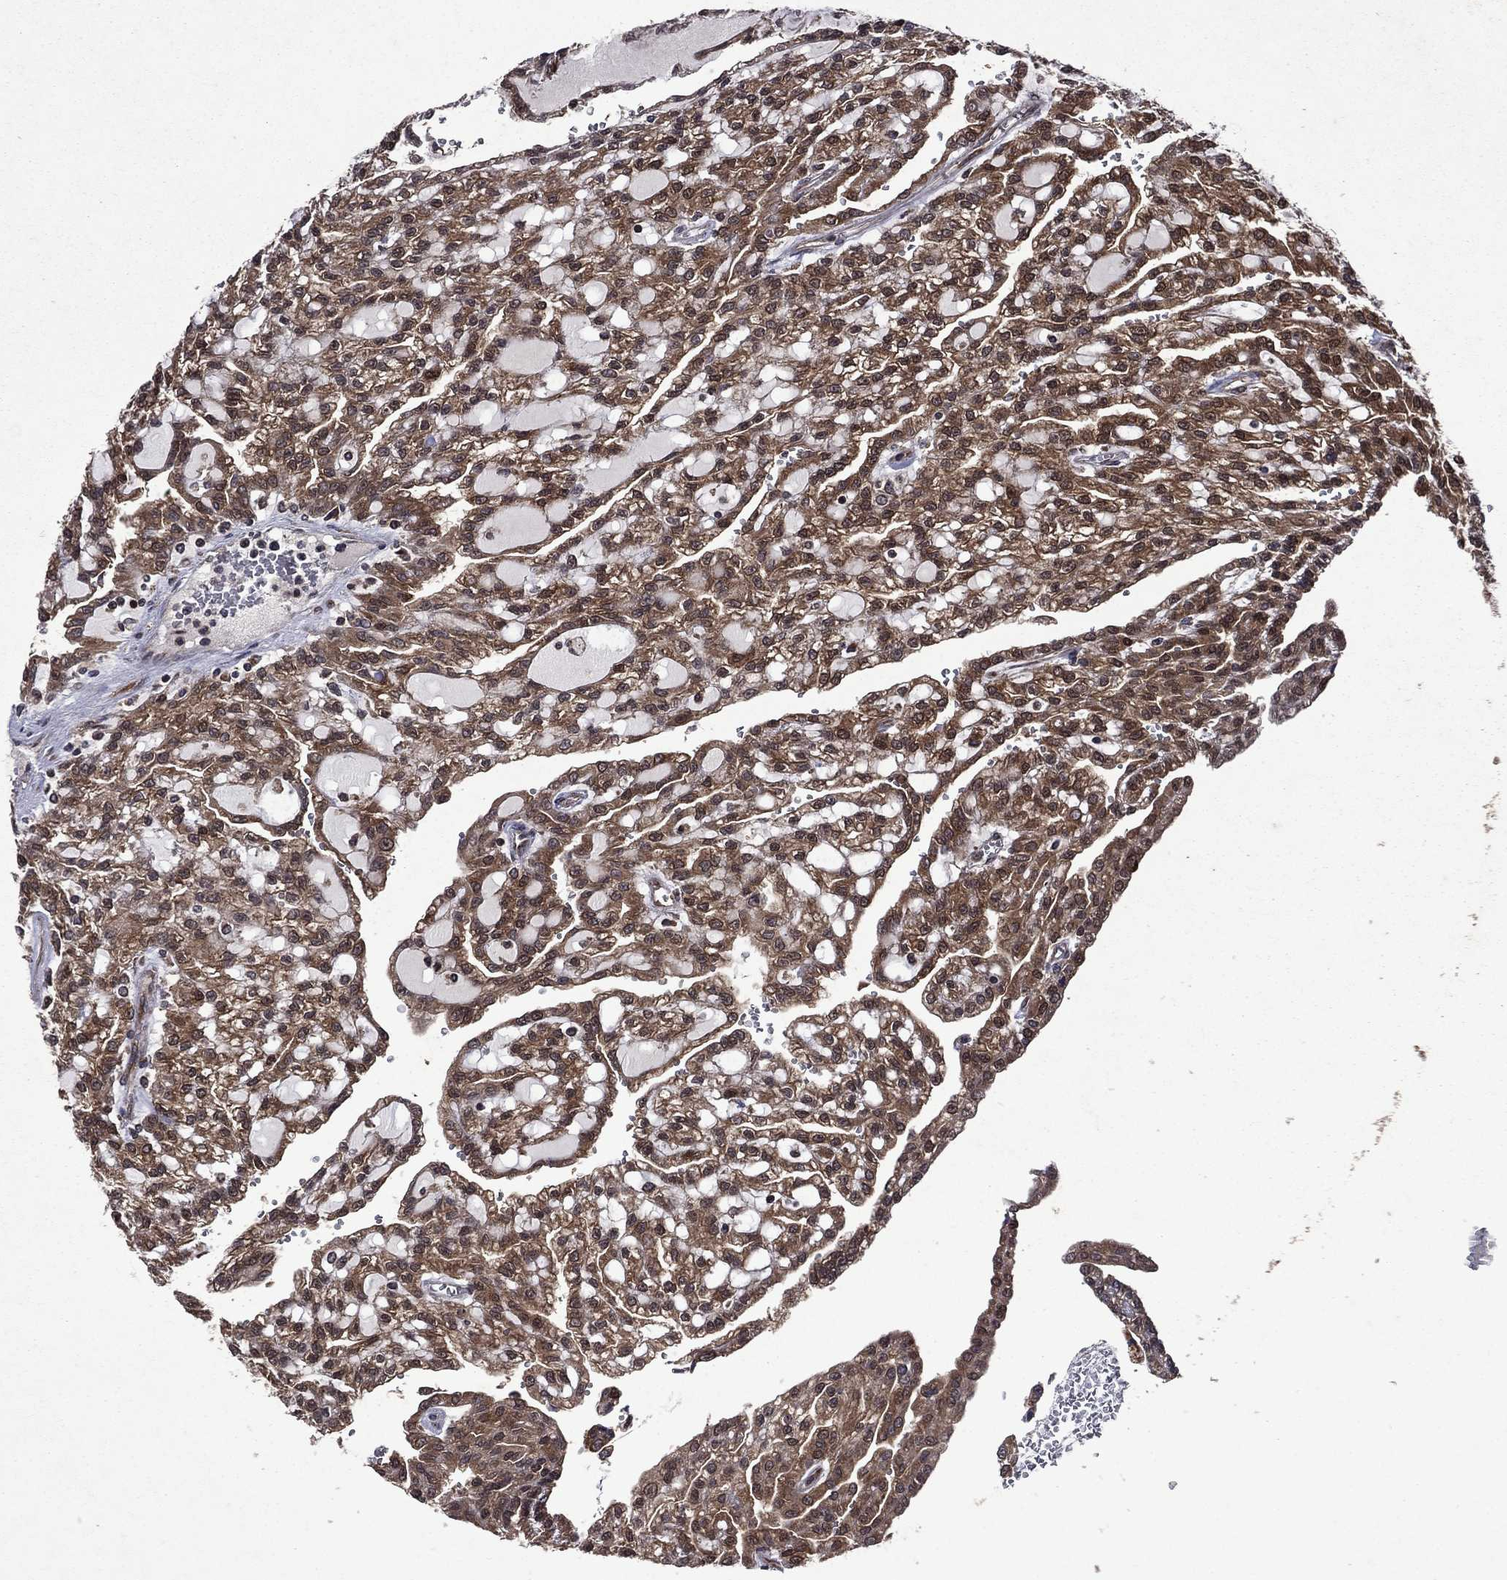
{"staining": {"intensity": "strong", "quantity": ">75%", "location": "cytoplasmic/membranous"}, "tissue": "renal cancer", "cell_type": "Tumor cells", "image_type": "cancer", "snomed": [{"axis": "morphology", "description": "Adenocarcinoma, NOS"}, {"axis": "topography", "description": "Kidney"}], "caption": "Immunohistochemical staining of renal cancer demonstrates high levels of strong cytoplasmic/membranous protein positivity in about >75% of tumor cells.", "gene": "EIF2B4", "patient": {"sex": "male", "age": 63}}